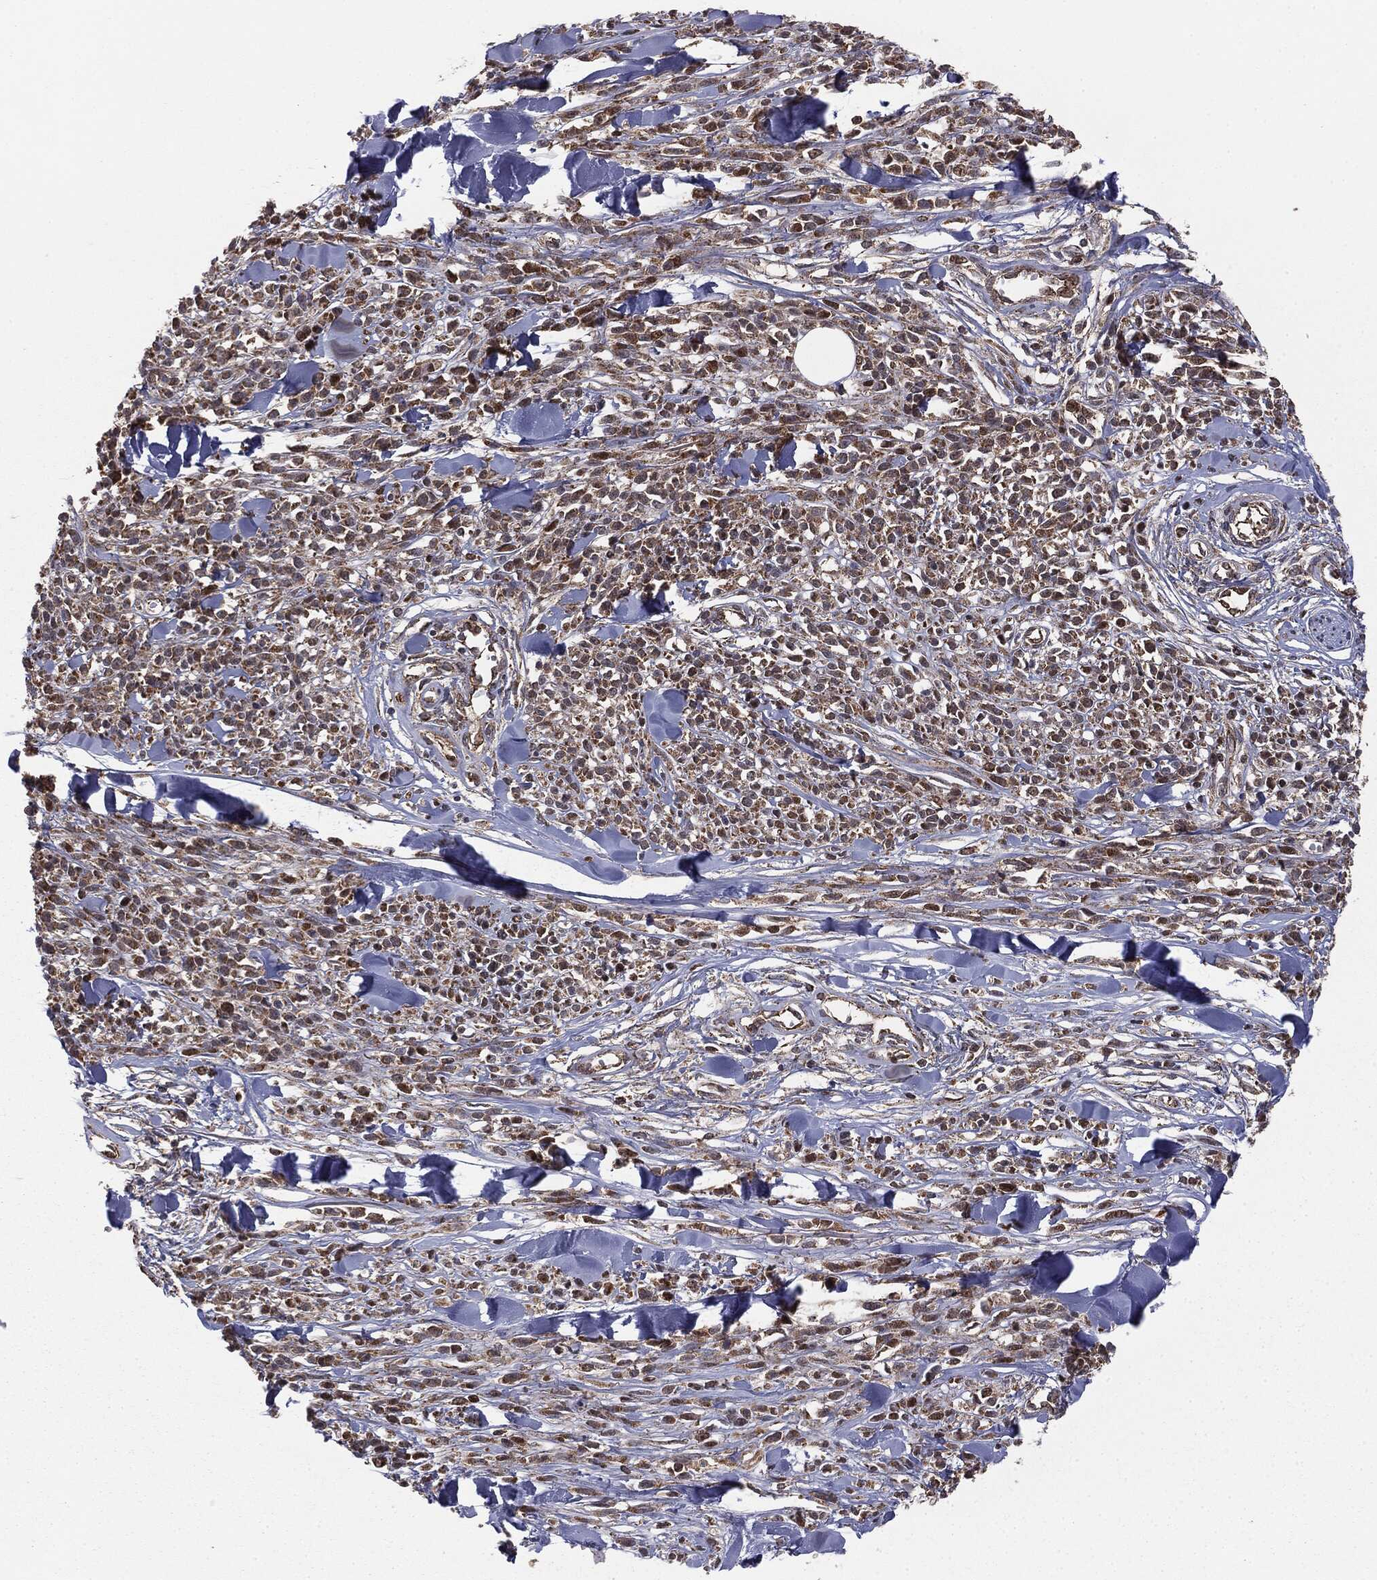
{"staining": {"intensity": "strong", "quantity": ">75%", "location": "cytoplasmic/membranous"}, "tissue": "melanoma", "cell_type": "Tumor cells", "image_type": "cancer", "snomed": [{"axis": "morphology", "description": "Malignant melanoma, NOS"}, {"axis": "topography", "description": "Skin"}, {"axis": "topography", "description": "Skin of trunk"}], "caption": "Immunohistochemistry (IHC) micrograph of neoplastic tissue: malignant melanoma stained using immunohistochemistry shows high levels of strong protein expression localized specifically in the cytoplasmic/membranous of tumor cells, appearing as a cytoplasmic/membranous brown color.", "gene": "MTOR", "patient": {"sex": "male", "age": 74}}